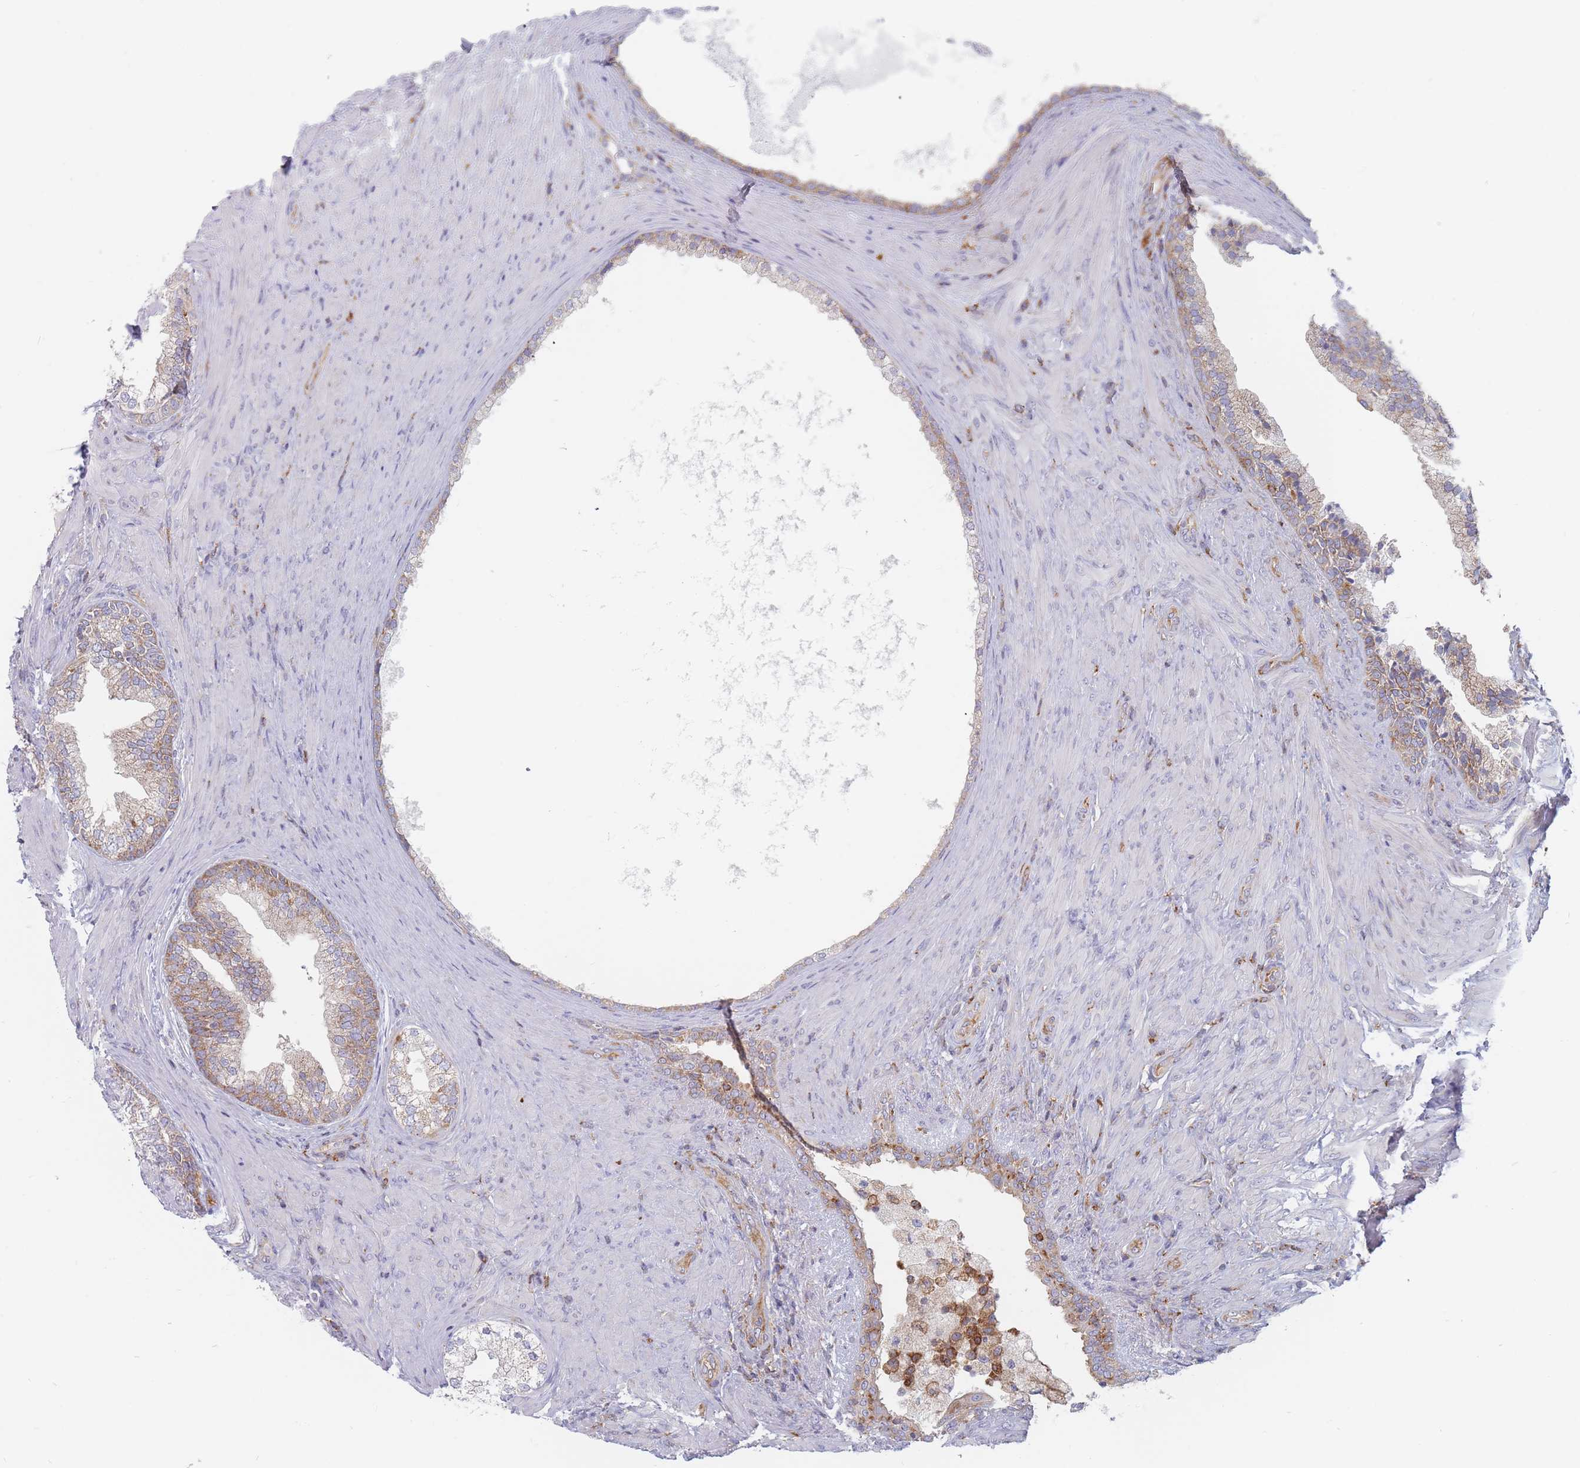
{"staining": {"intensity": "moderate", "quantity": "25%-75%", "location": "cytoplasmic/membranous"}, "tissue": "prostate", "cell_type": "Glandular cells", "image_type": "normal", "snomed": [{"axis": "morphology", "description": "Normal tissue, NOS"}, {"axis": "topography", "description": "Prostate"}], "caption": "A high-resolution photomicrograph shows immunohistochemistry (IHC) staining of benign prostate, which displays moderate cytoplasmic/membranous positivity in approximately 25%-75% of glandular cells.", "gene": "MAP1S", "patient": {"sex": "male", "age": 76}}